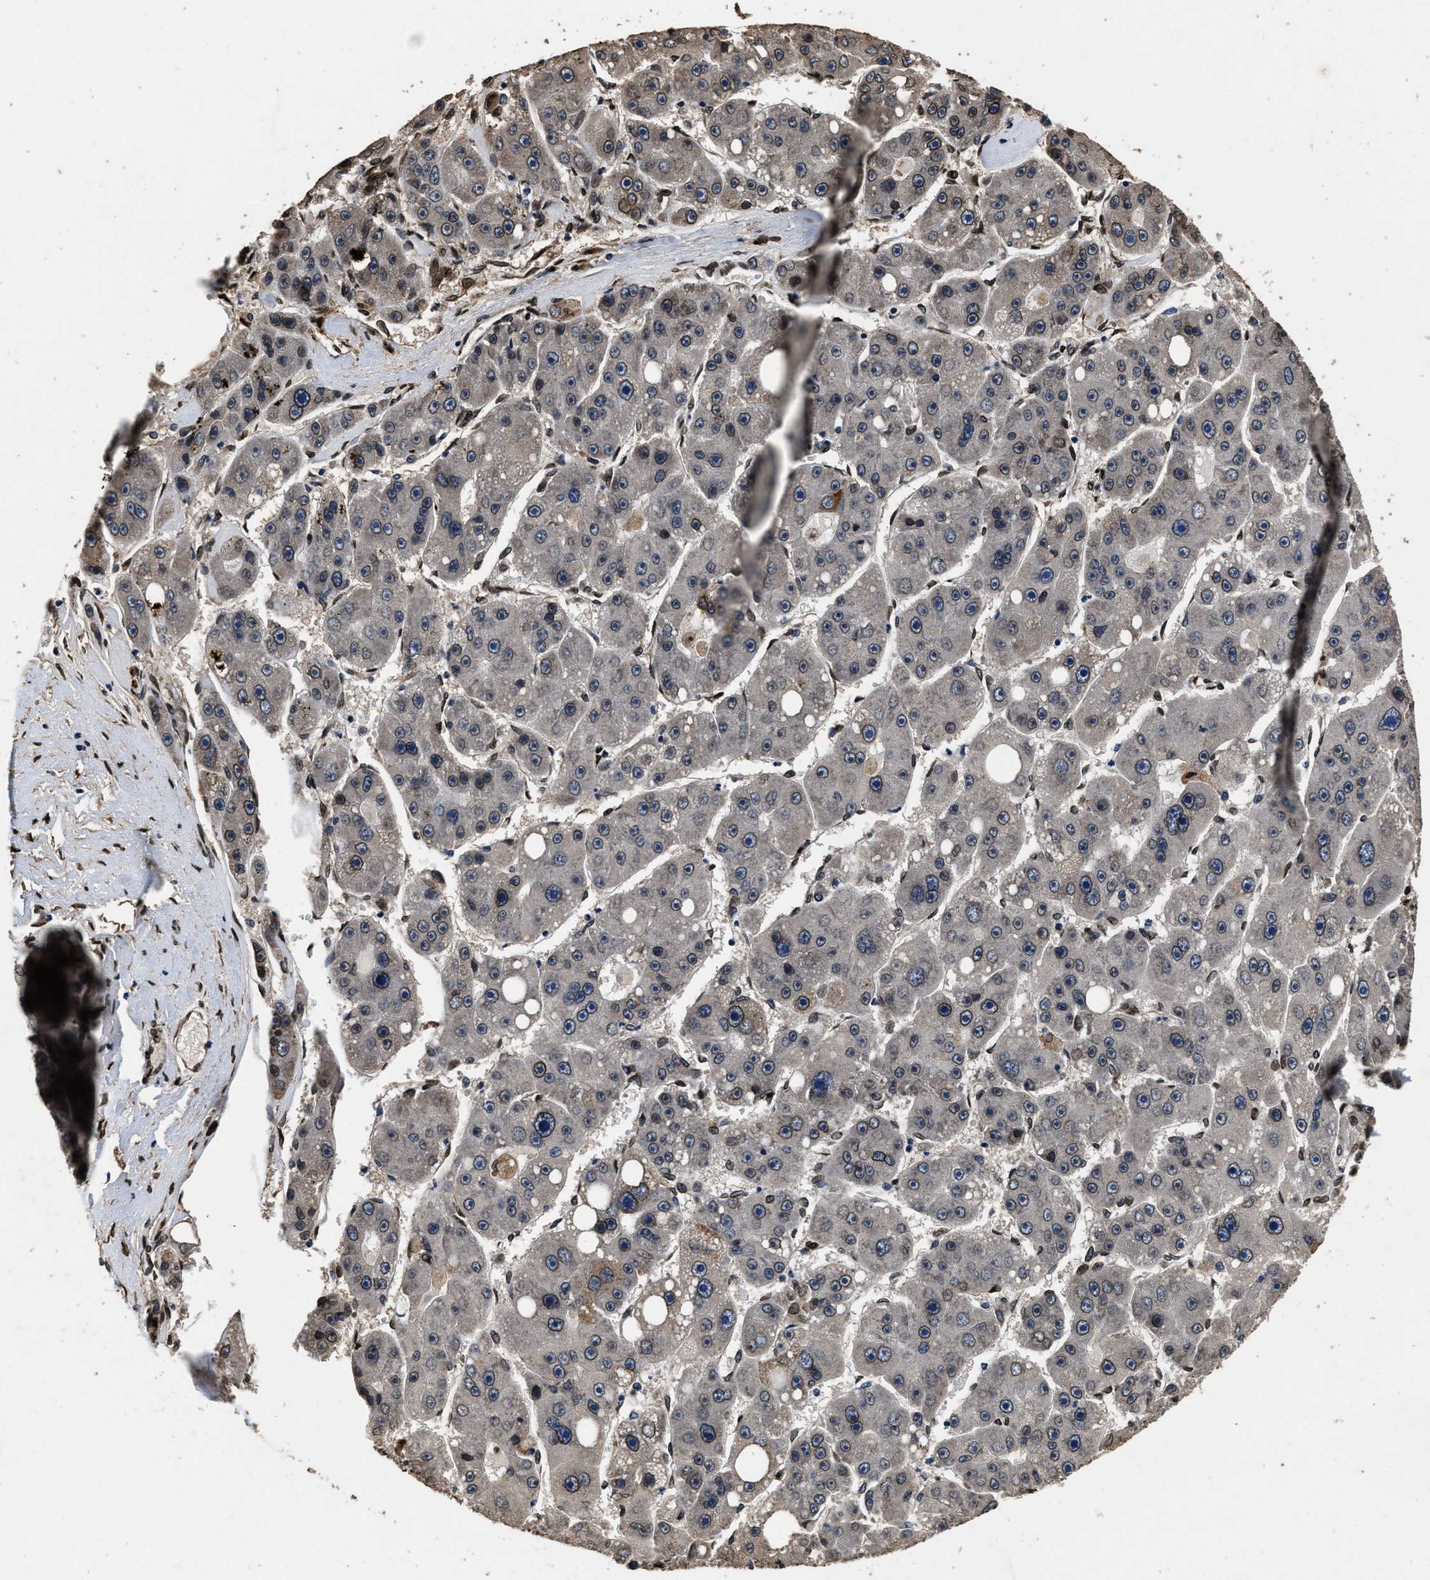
{"staining": {"intensity": "moderate", "quantity": "25%-75%", "location": "cytoplasmic/membranous,nuclear"}, "tissue": "liver cancer", "cell_type": "Tumor cells", "image_type": "cancer", "snomed": [{"axis": "morphology", "description": "Carcinoma, Hepatocellular, NOS"}, {"axis": "topography", "description": "Liver"}], "caption": "Immunohistochemical staining of liver hepatocellular carcinoma shows moderate cytoplasmic/membranous and nuclear protein positivity in approximately 25%-75% of tumor cells.", "gene": "ACCS", "patient": {"sex": "female", "age": 61}}